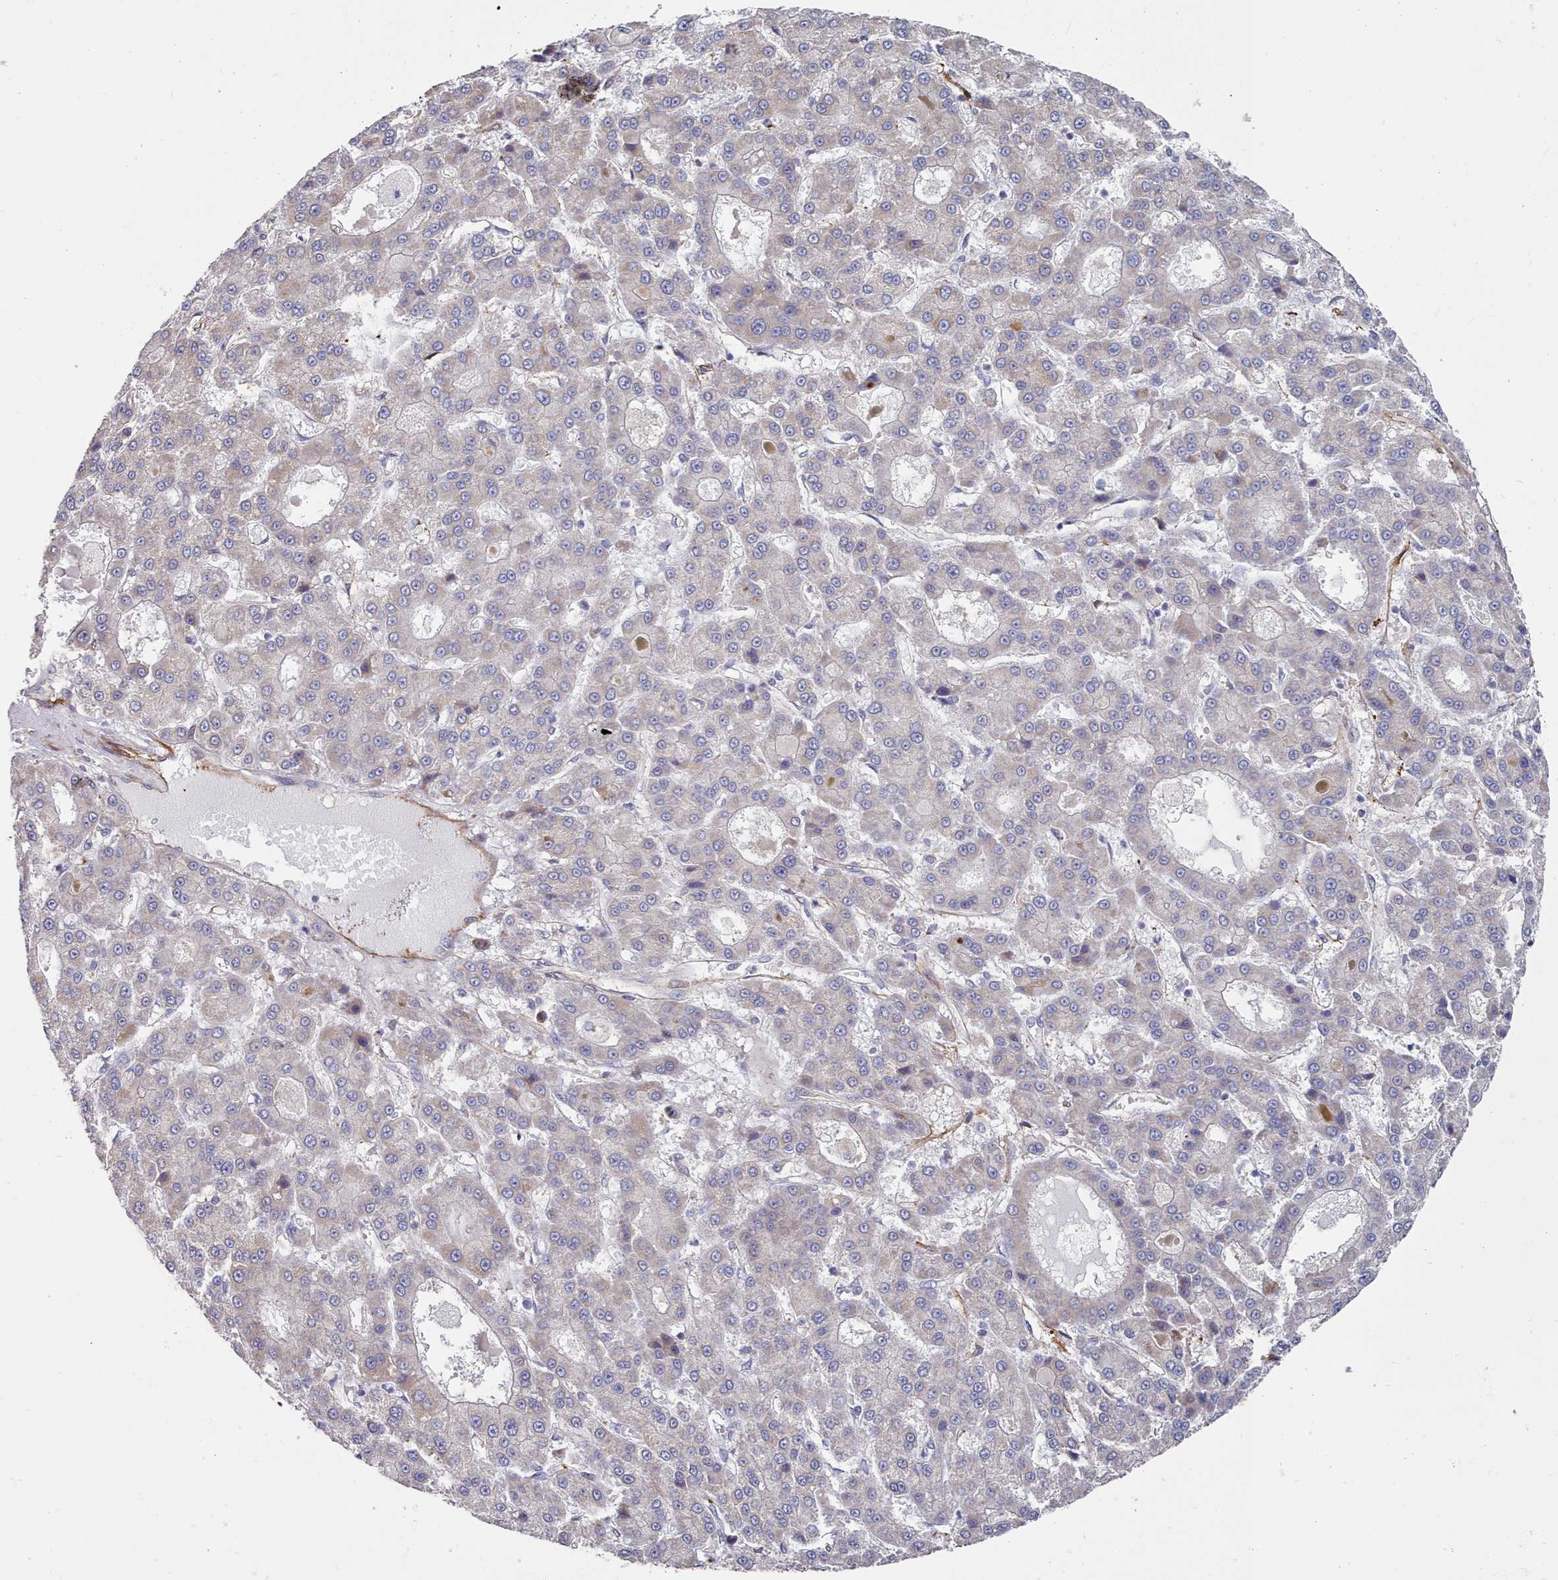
{"staining": {"intensity": "weak", "quantity": "<25%", "location": "cytoplasmic/membranous"}, "tissue": "liver cancer", "cell_type": "Tumor cells", "image_type": "cancer", "snomed": [{"axis": "morphology", "description": "Carcinoma, Hepatocellular, NOS"}, {"axis": "topography", "description": "Liver"}], "caption": "Tumor cells are negative for brown protein staining in hepatocellular carcinoma (liver).", "gene": "G6PC1", "patient": {"sex": "male", "age": 70}}